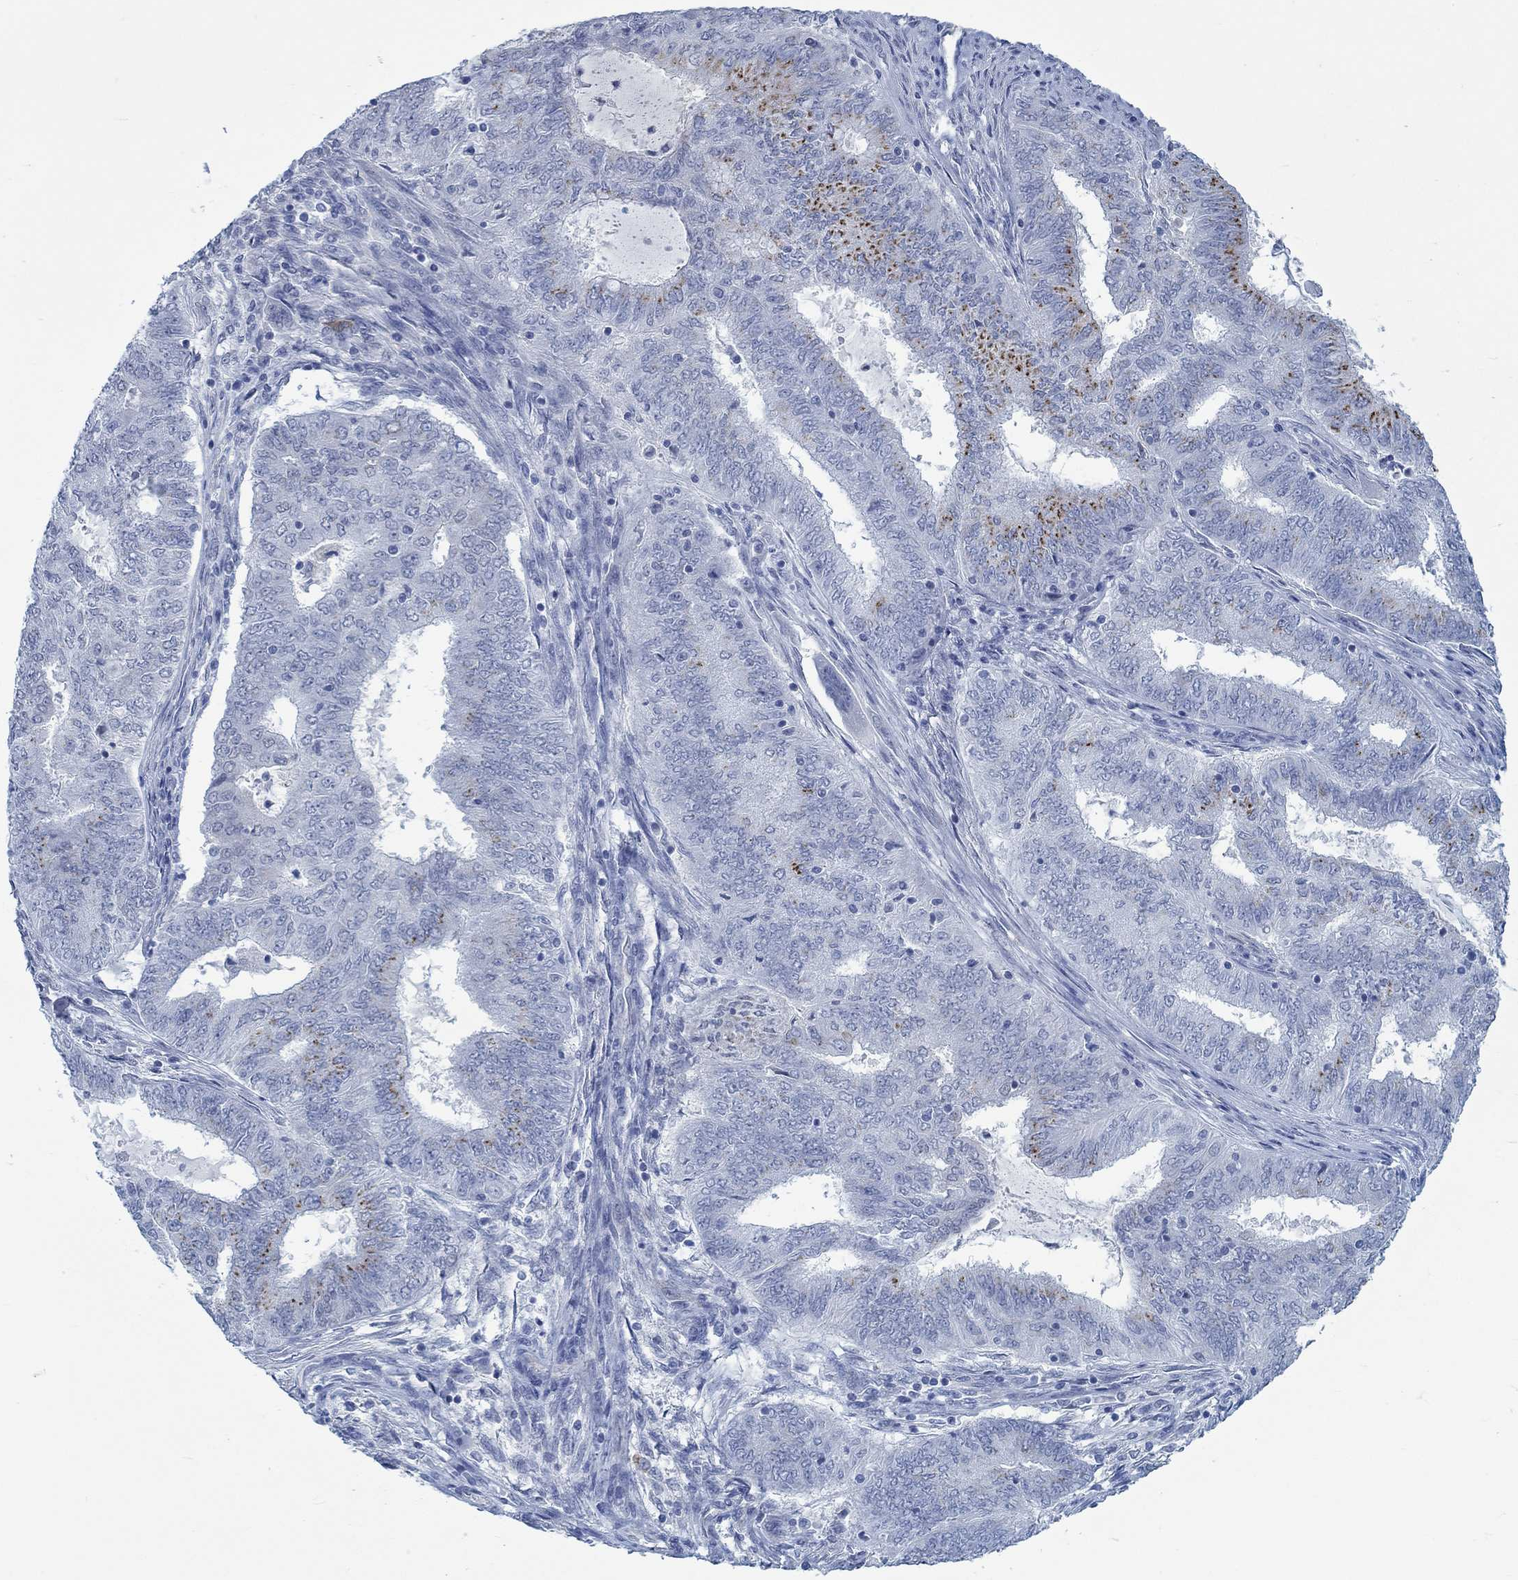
{"staining": {"intensity": "strong", "quantity": "<25%", "location": "cytoplasmic/membranous"}, "tissue": "endometrial cancer", "cell_type": "Tumor cells", "image_type": "cancer", "snomed": [{"axis": "morphology", "description": "Adenocarcinoma, NOS"}, {"axis": "topography", "description": "Endometrium"}], "caption": "Protein staining of endometrial cancer (adenocarcinoma) tissue shows strong cytoplasmic/membranous positivity in about <25% of tumor cells.", "gene": "TEKT4", "patient": {"sex": "female", "age": 62}}